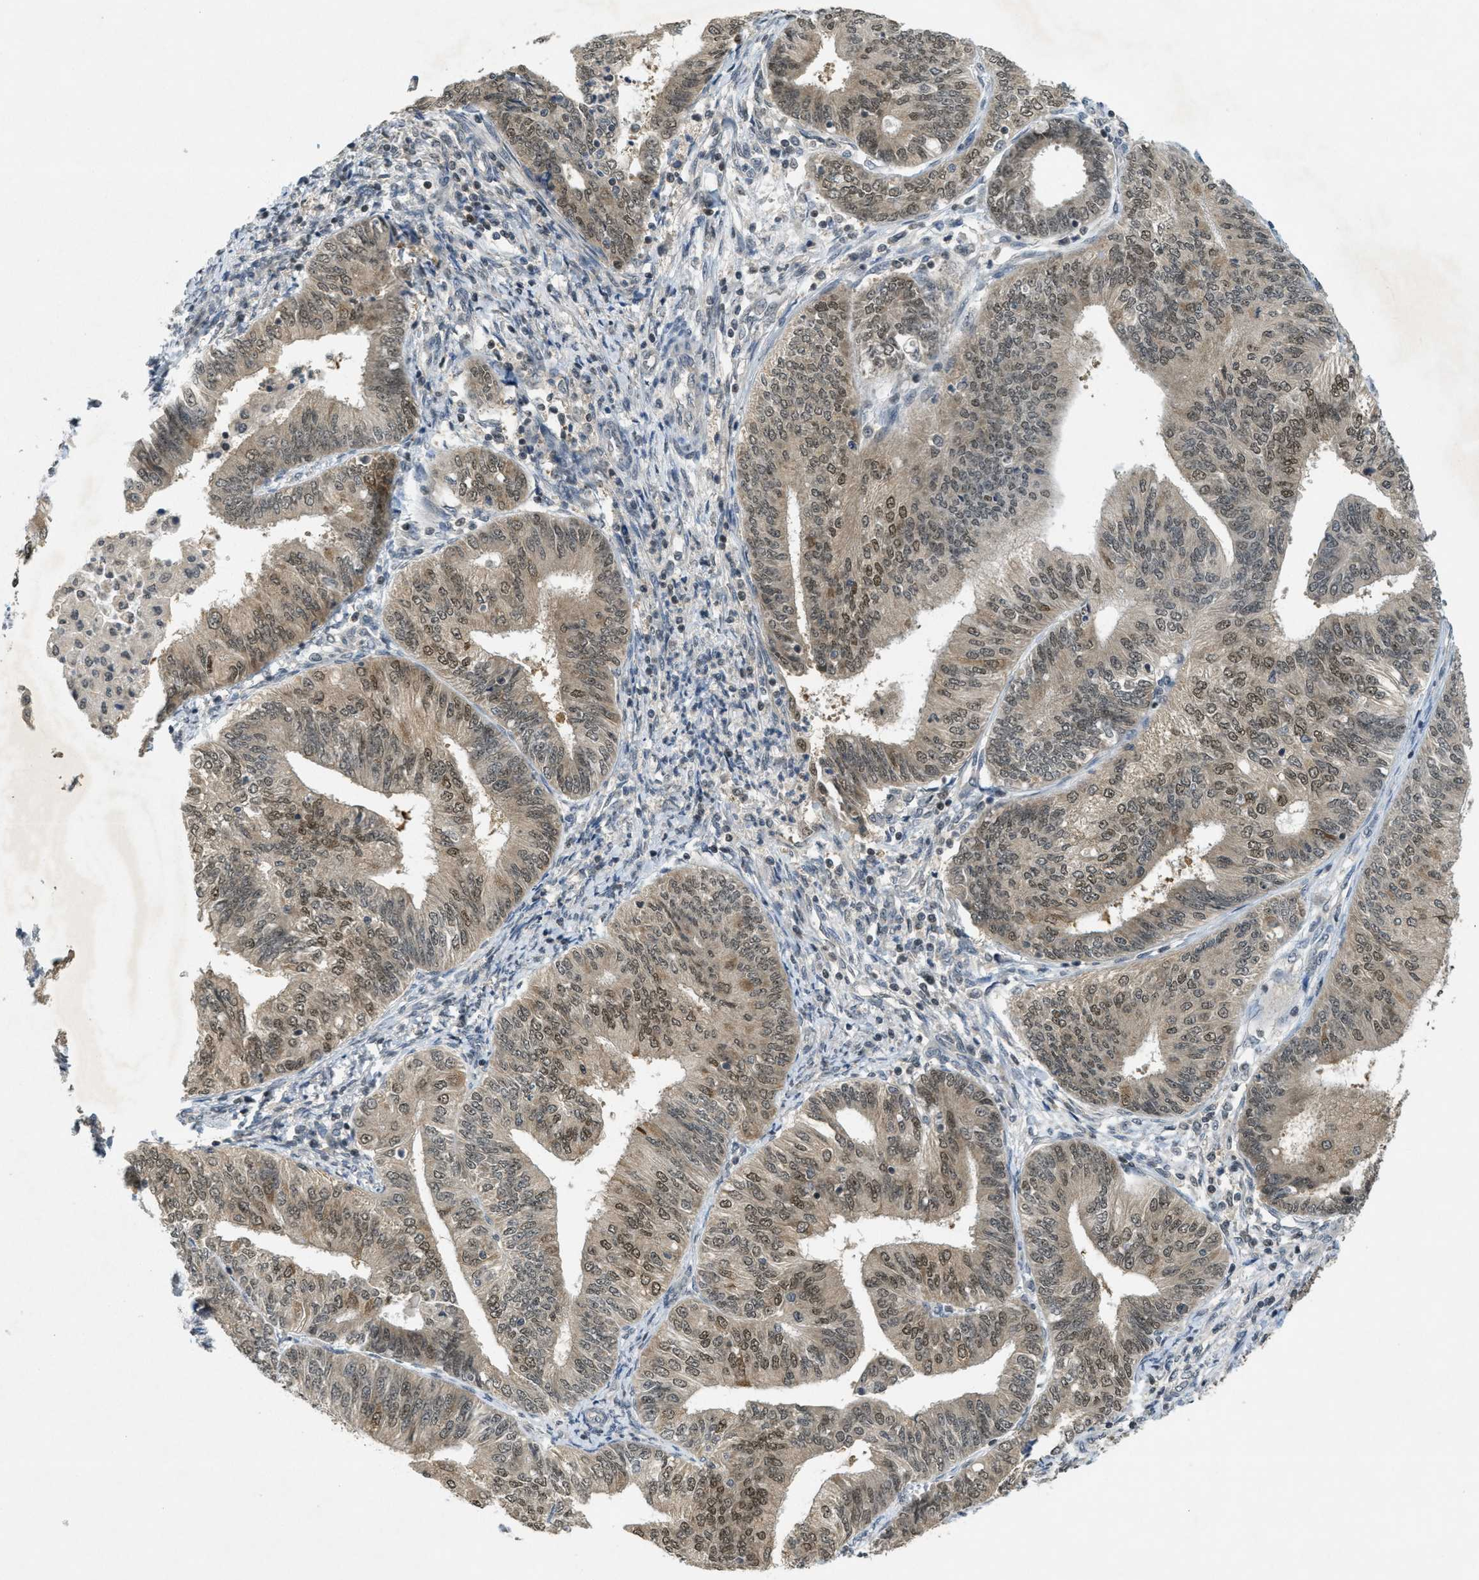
{"staining": {"intensity": "moderate", "quantity": ">75%", "location": "cytoplasmic/membranous,nuclear"}, "tissue": "endometrial cancer", "cell_type": "Tumor cells", "image_type": "cancer", "snomed": [{"axis": "morphology", "description": "Adenocarcinoma, NOS"}, {"axis": "topography", "description": "Endometrium"}], "caption": "Immunohistochemical staining of endometrial adenocarcinoma reveals moderate cytoplasmic/membranous and nuclear protein staining in about >75% of tumor cells.", "gene": "DNAJB1", "patient": {"sex": "female", "age": 58}}